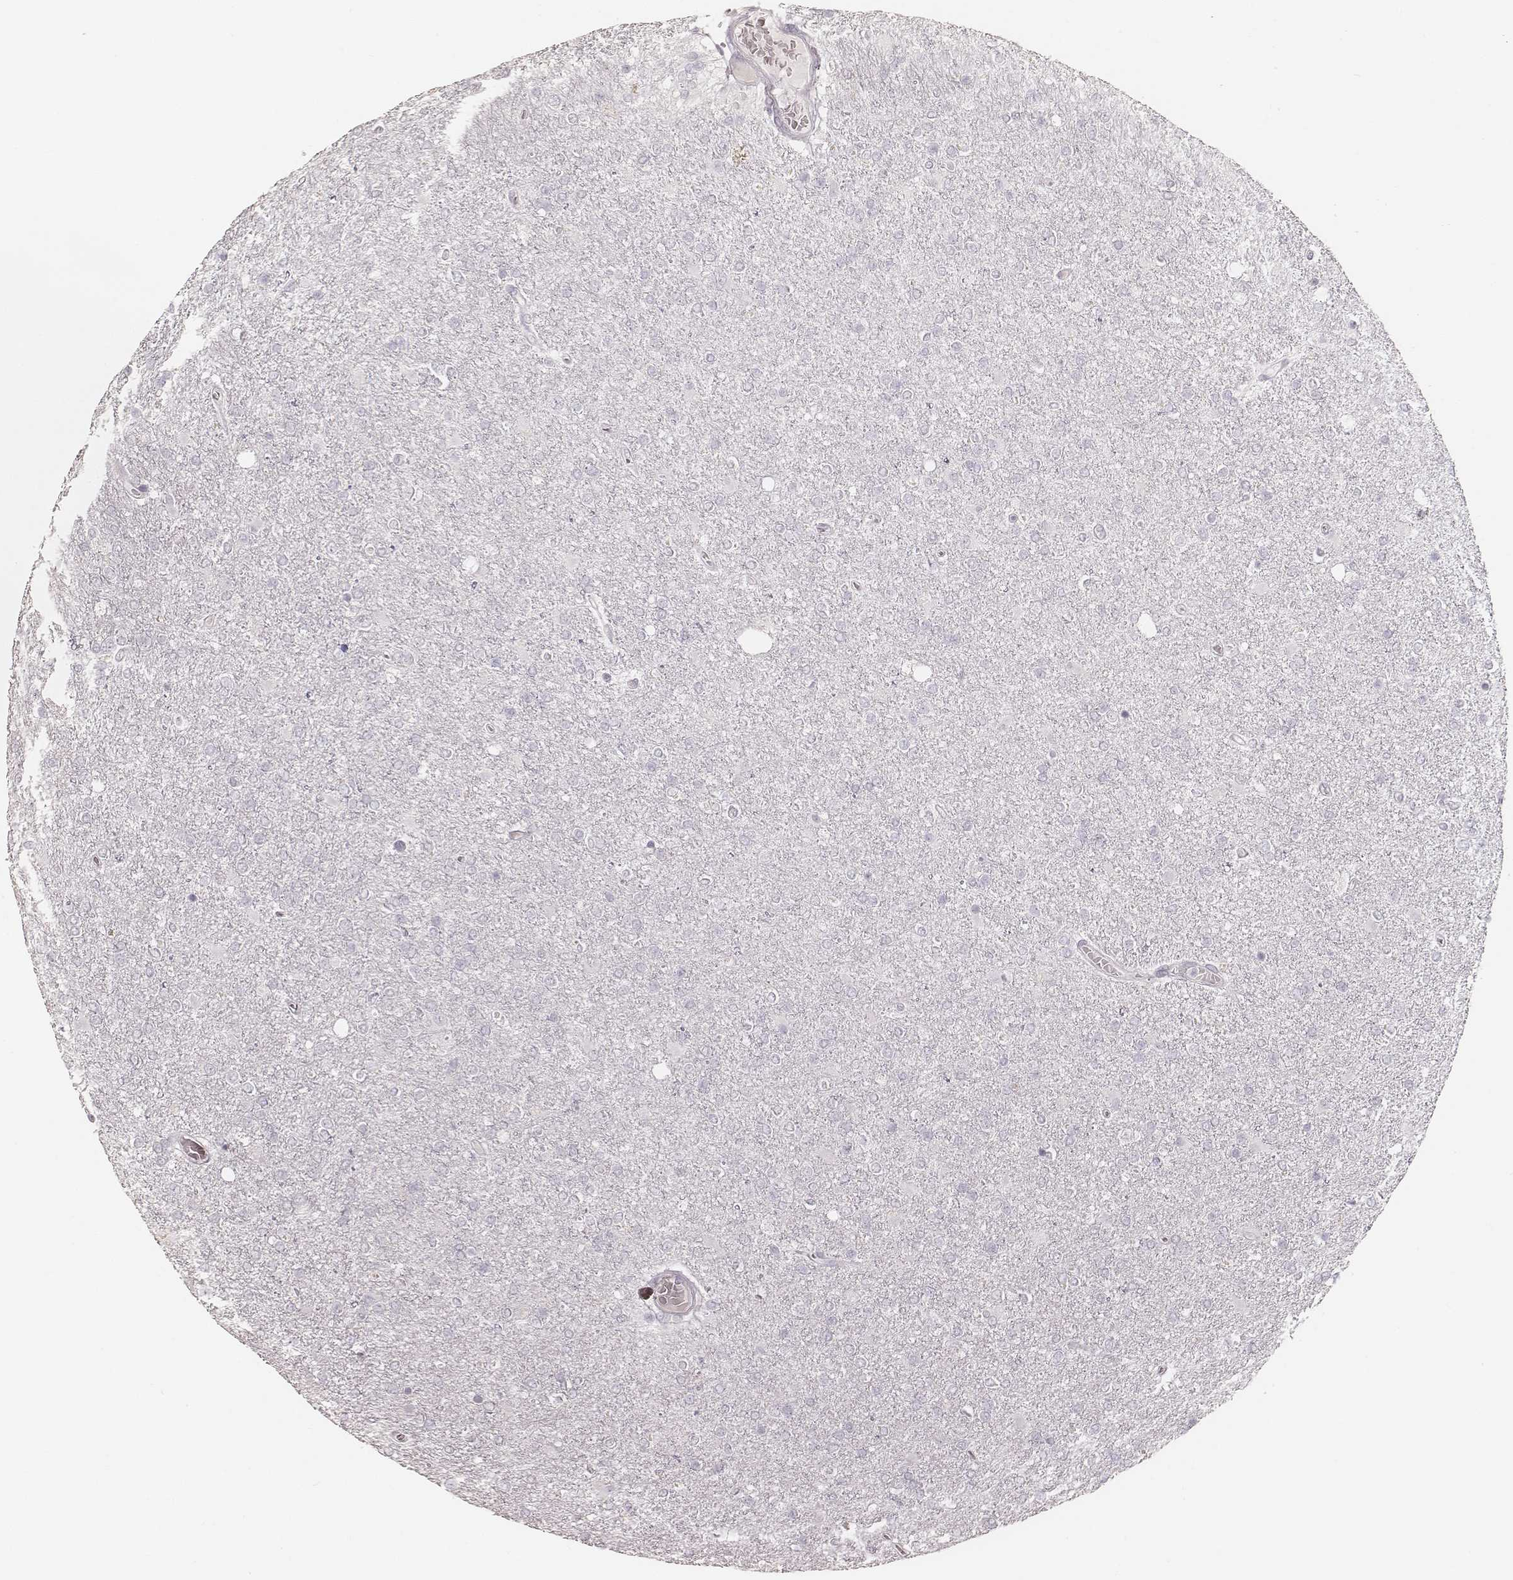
{"staining": {"intensity": "negative", "quantity": "none", "location": "none"}, "tissue": "glioma", "cell_type": "Tumor cells", "image_type": "cancer", "snomed": [{"axis": "morphology", "description": "Glioma, malignant, High grade"}, {"axis": "topography", "description": "Cerebral cortex"}], "caption": "An IHC image of glioma is shown. There is no staining in tumor cells of glioma. (DAB IHC visualized using brightfield microscopy, high magnification).", "gene": "KRT26", "patient": {"sex": "male", "age": 70}}